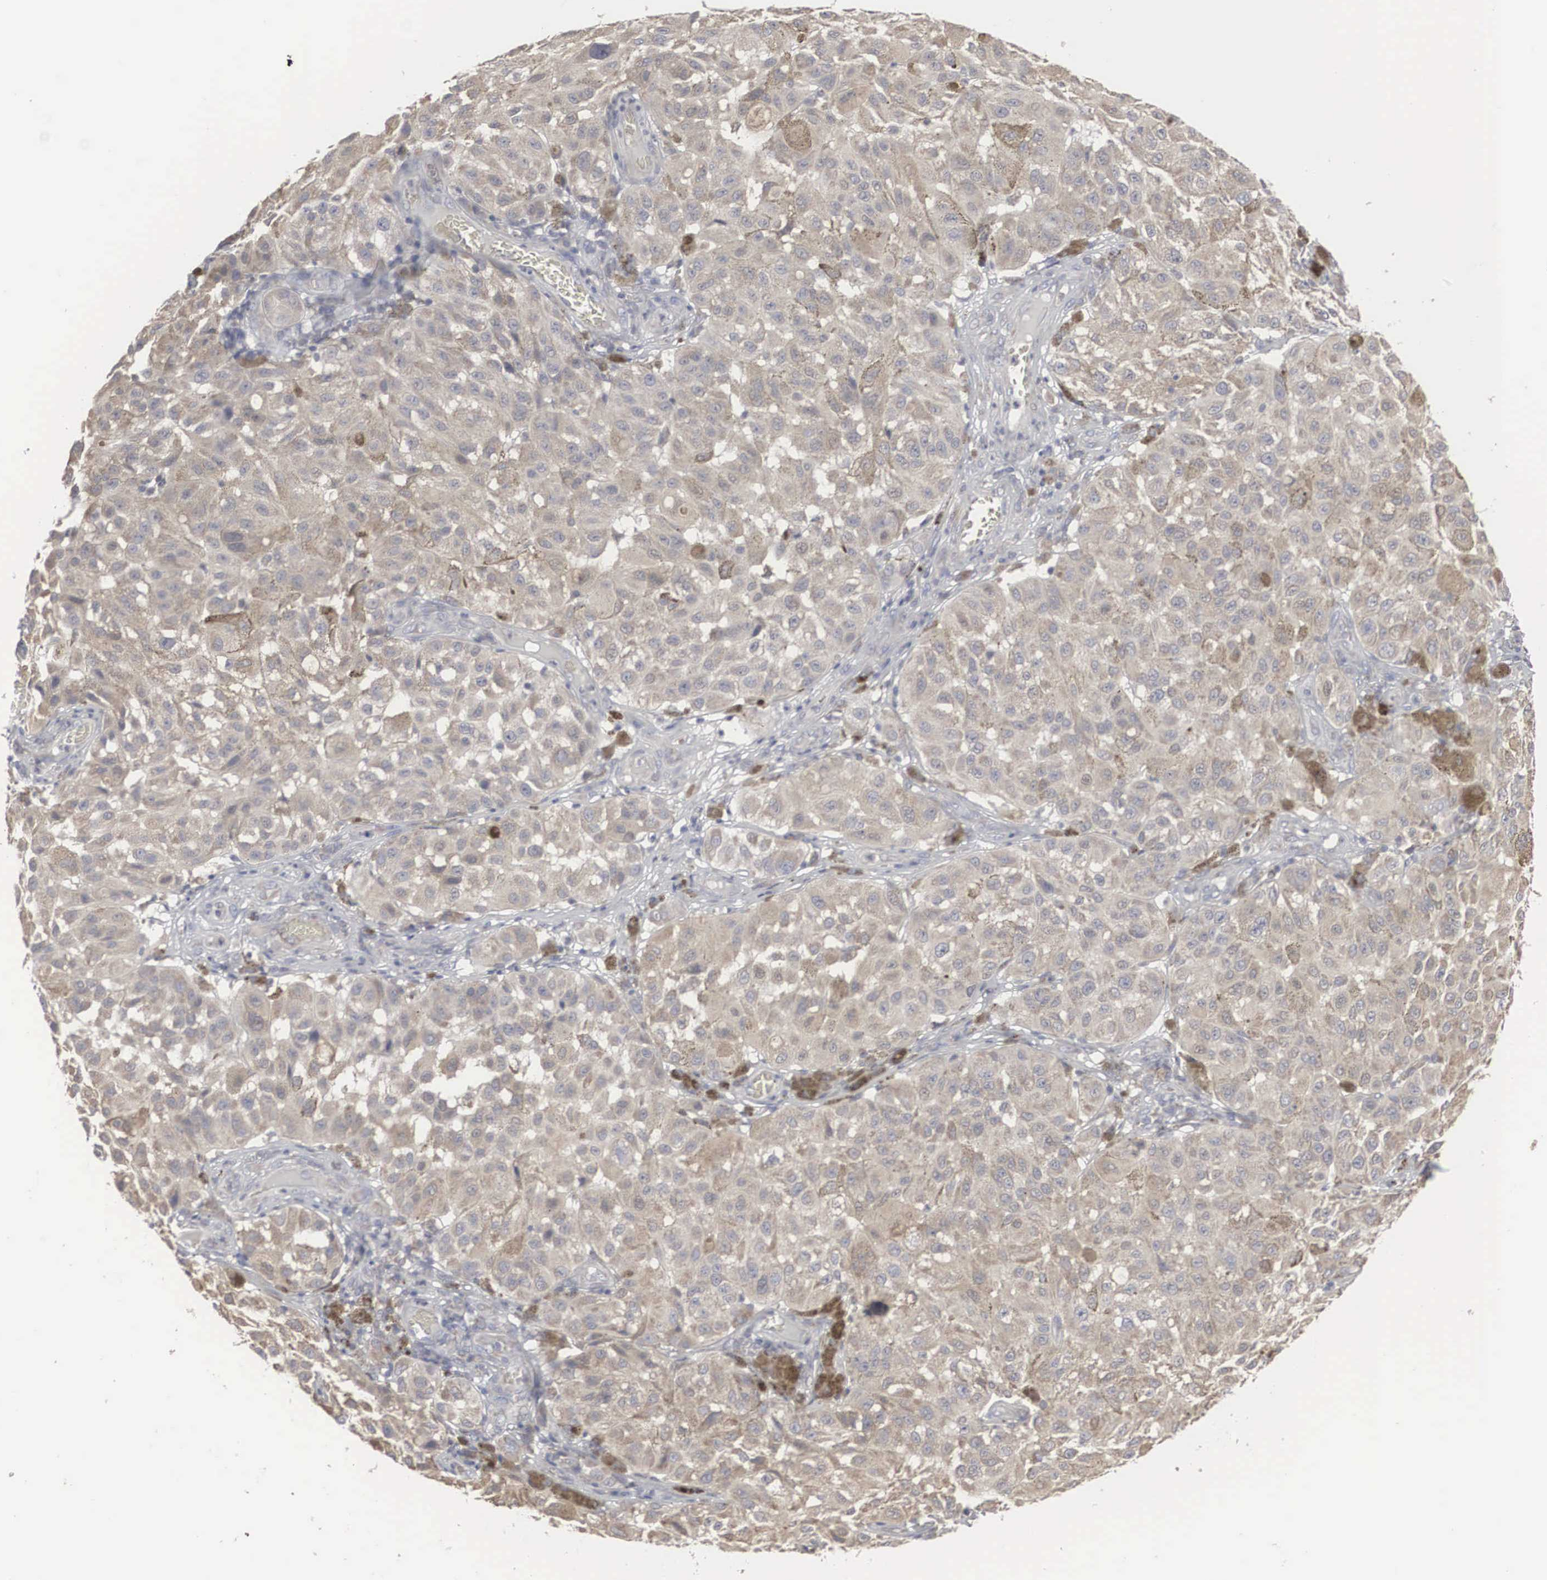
{"staining": {"intensity": "strong", "quantity": ">75%", "location": "cytoplasmic/membranous"}, "tissue": "melanoma", "cell_type": "Tumor cells", "image_type": "cancer", "snomed": [{"axis": "morphology", "description": "Malignant melanoma, NOS"}, {"axis": "topography", "description": "Skin"}], "caption": "A photomicrograph of human malignant melanoma stained for a protein demonstrates strong cytoplasmic/membranous brown staining in tumor cells. (Brightfield microscopy of DAB IHC at high magnification).", "gene": "MIA2", "patient": {"sex": "female", "age": 64}}